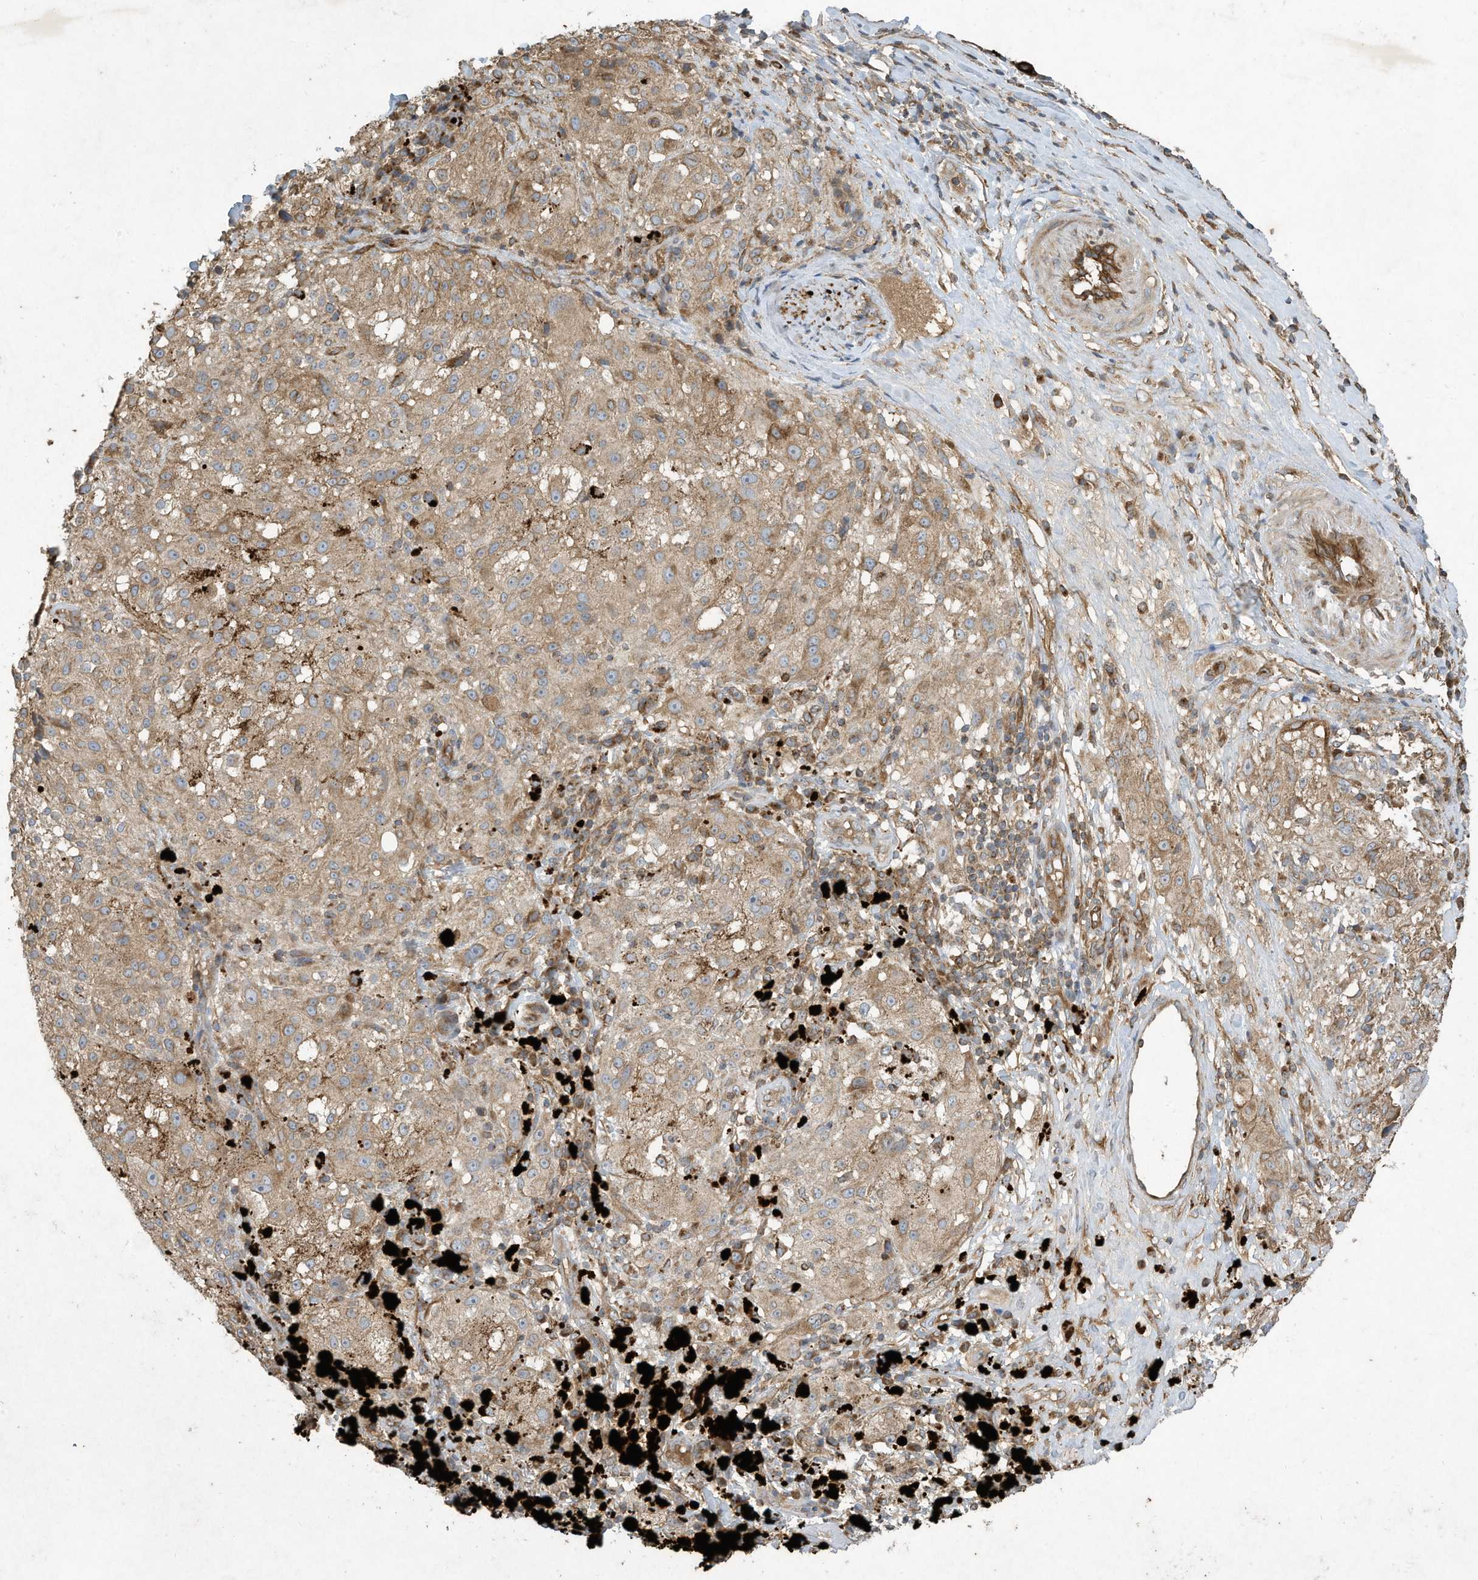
{"staining": {"intensity": "weak", "quantity": "25%-75%", "location": "cytoplasmic/membranous"}, "tissue": "melanoma", "cell_type": "Tumor cells", "image_type": "cancer", "snomed": [{"axis": "morphology", "description": "Necrosis, NOS"}, {"axis": "morphology", "description": "Malignant melanoma, NOS"}, {"axis": "topography", "description": "Skin"}], "caption": "A brown stain highlights weak cytoplasmic/membranous positivity of a protein in human malignant melanoma tumor cells.", "gene": "SYNJ2", "patient": {"sex": "female", "age": 87}}